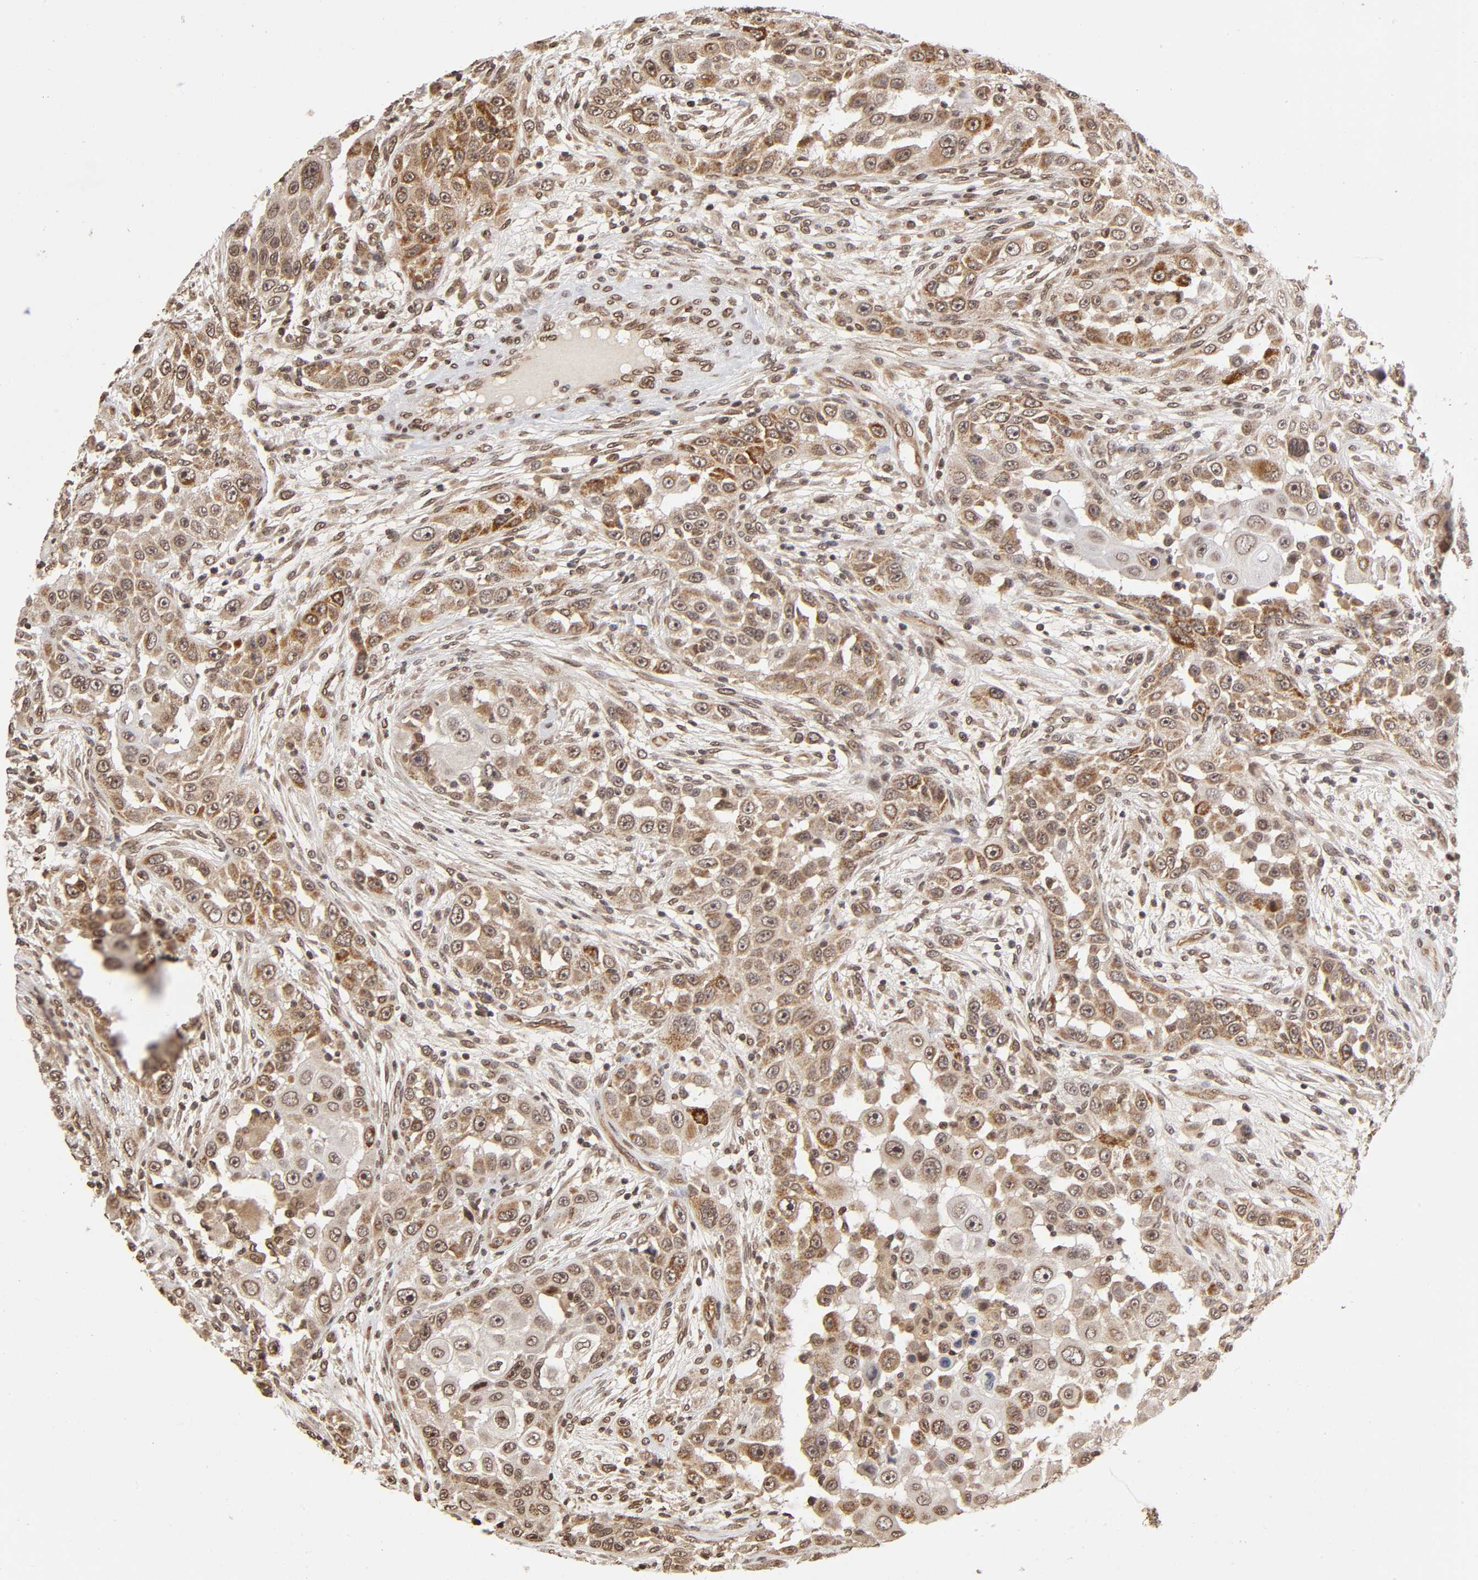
{"staining": {"intensity": "moderate", "quantity": ">75%", "location": "cytoplasmic/membranous"}, "tissue": "head and neck cancer", "cell_type": "Tumor cells", "image_type": "cancer", "snomed": [{"axis": "morphology", "description": "Carcinoma, NOS"}, {"axis": "topography", "description": "Head-Neck"}], "caption": "Human carcinoma (head and neck) stained for a protein (brown) exhibits moderate cytoplasmic/membranous positive expression in approximately >75% of tumor cells.", "gene": "MLLT6", "patient": {"sex": "male", "age": 87}}